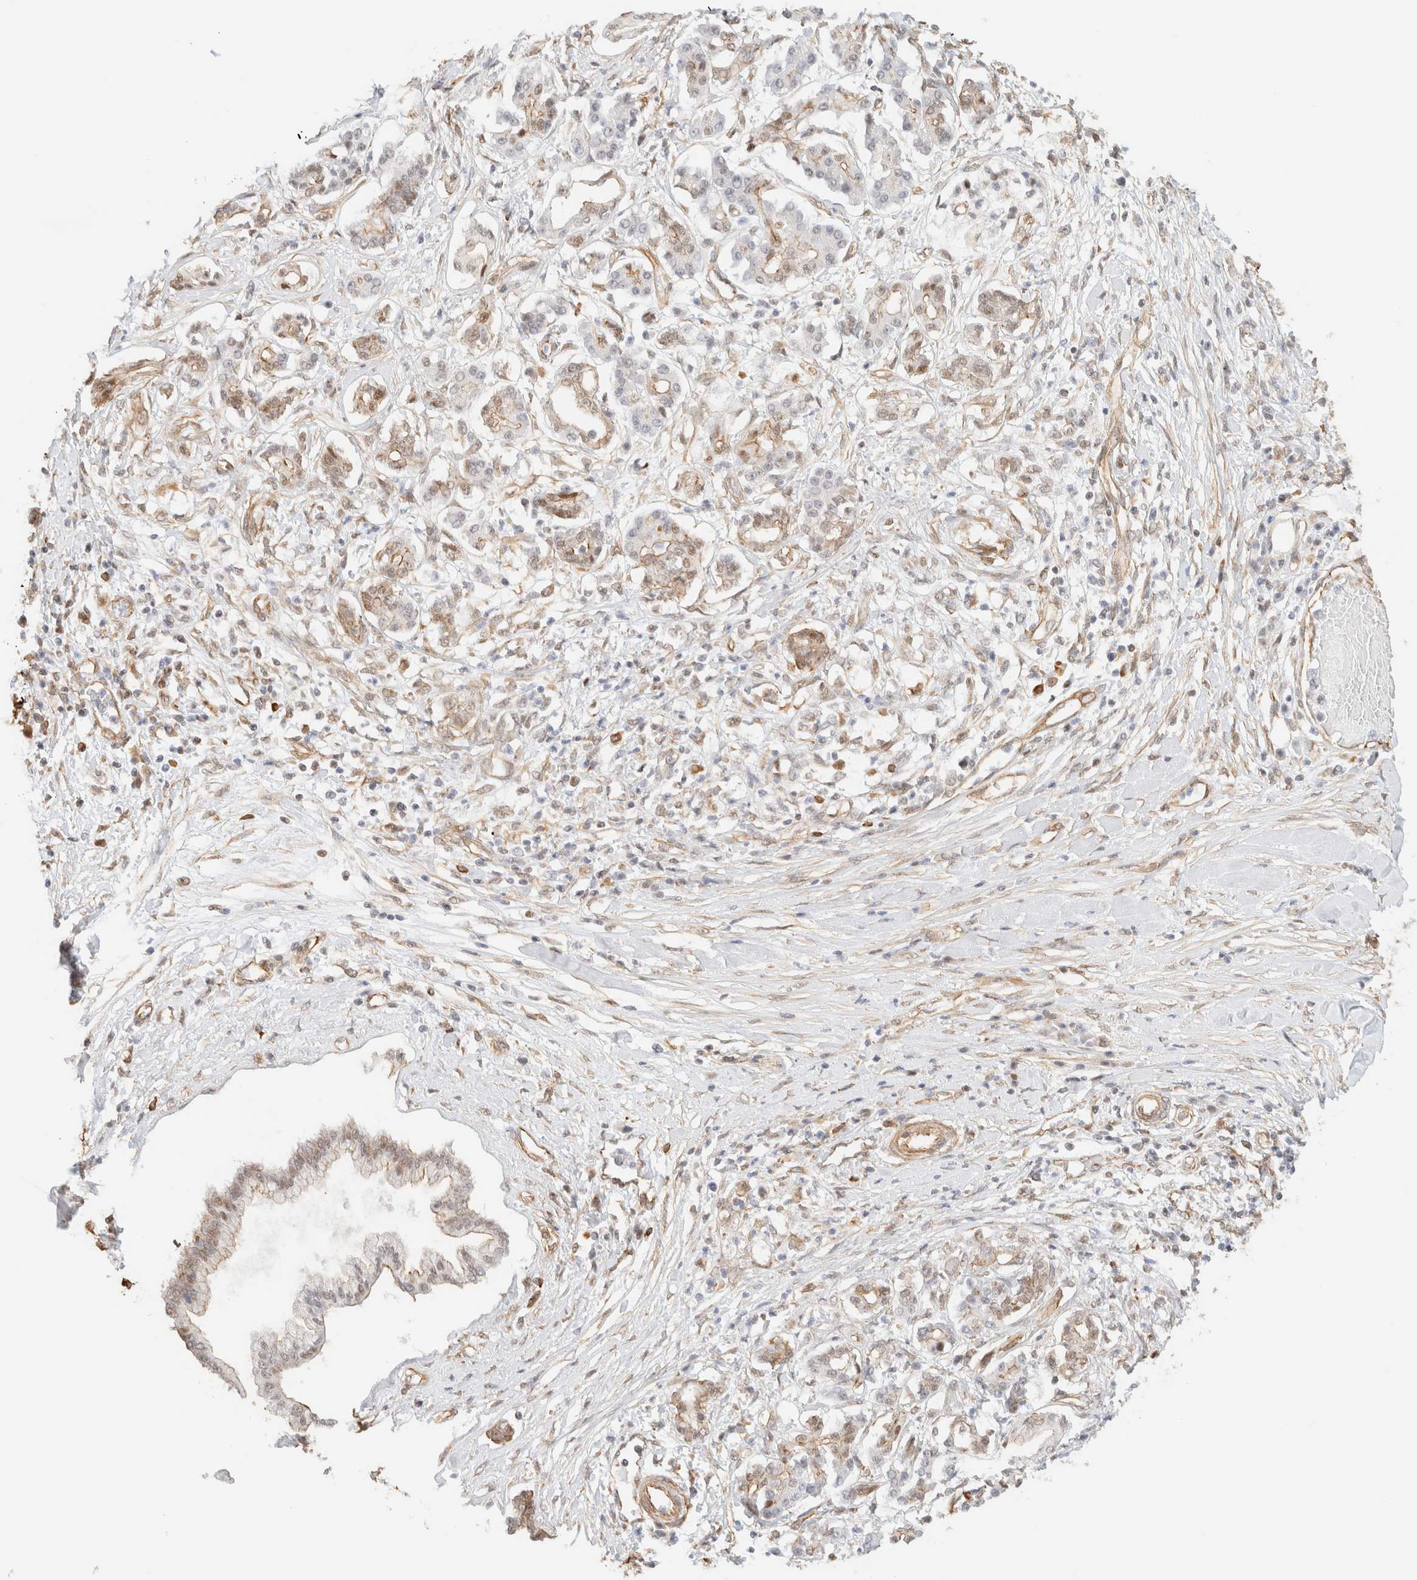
{"staining": {"intensity": "weak", "quantity": "25%-75%", "location": "cytoplasmic/membranous,nuclear"}, "tissue": "pancreatic cancer", "cell_type": "Tumor cells", "image_type": "cancer", "snomed": [{"axis": "morphology", "description": "Adenocarcinoma, NOS"}, {"axis": "topography", "description": "Pancreas"}], "caption": "There is low levels of weak cytoplasmic/membranous and nuclear staining in tumor cells of pancreatic cancer (adenocarcinoma), as demonstrated by immunohistochemical staining (brown color).", "gene": "ARID5A", "patient": {"sex": "female", "age": 56}}